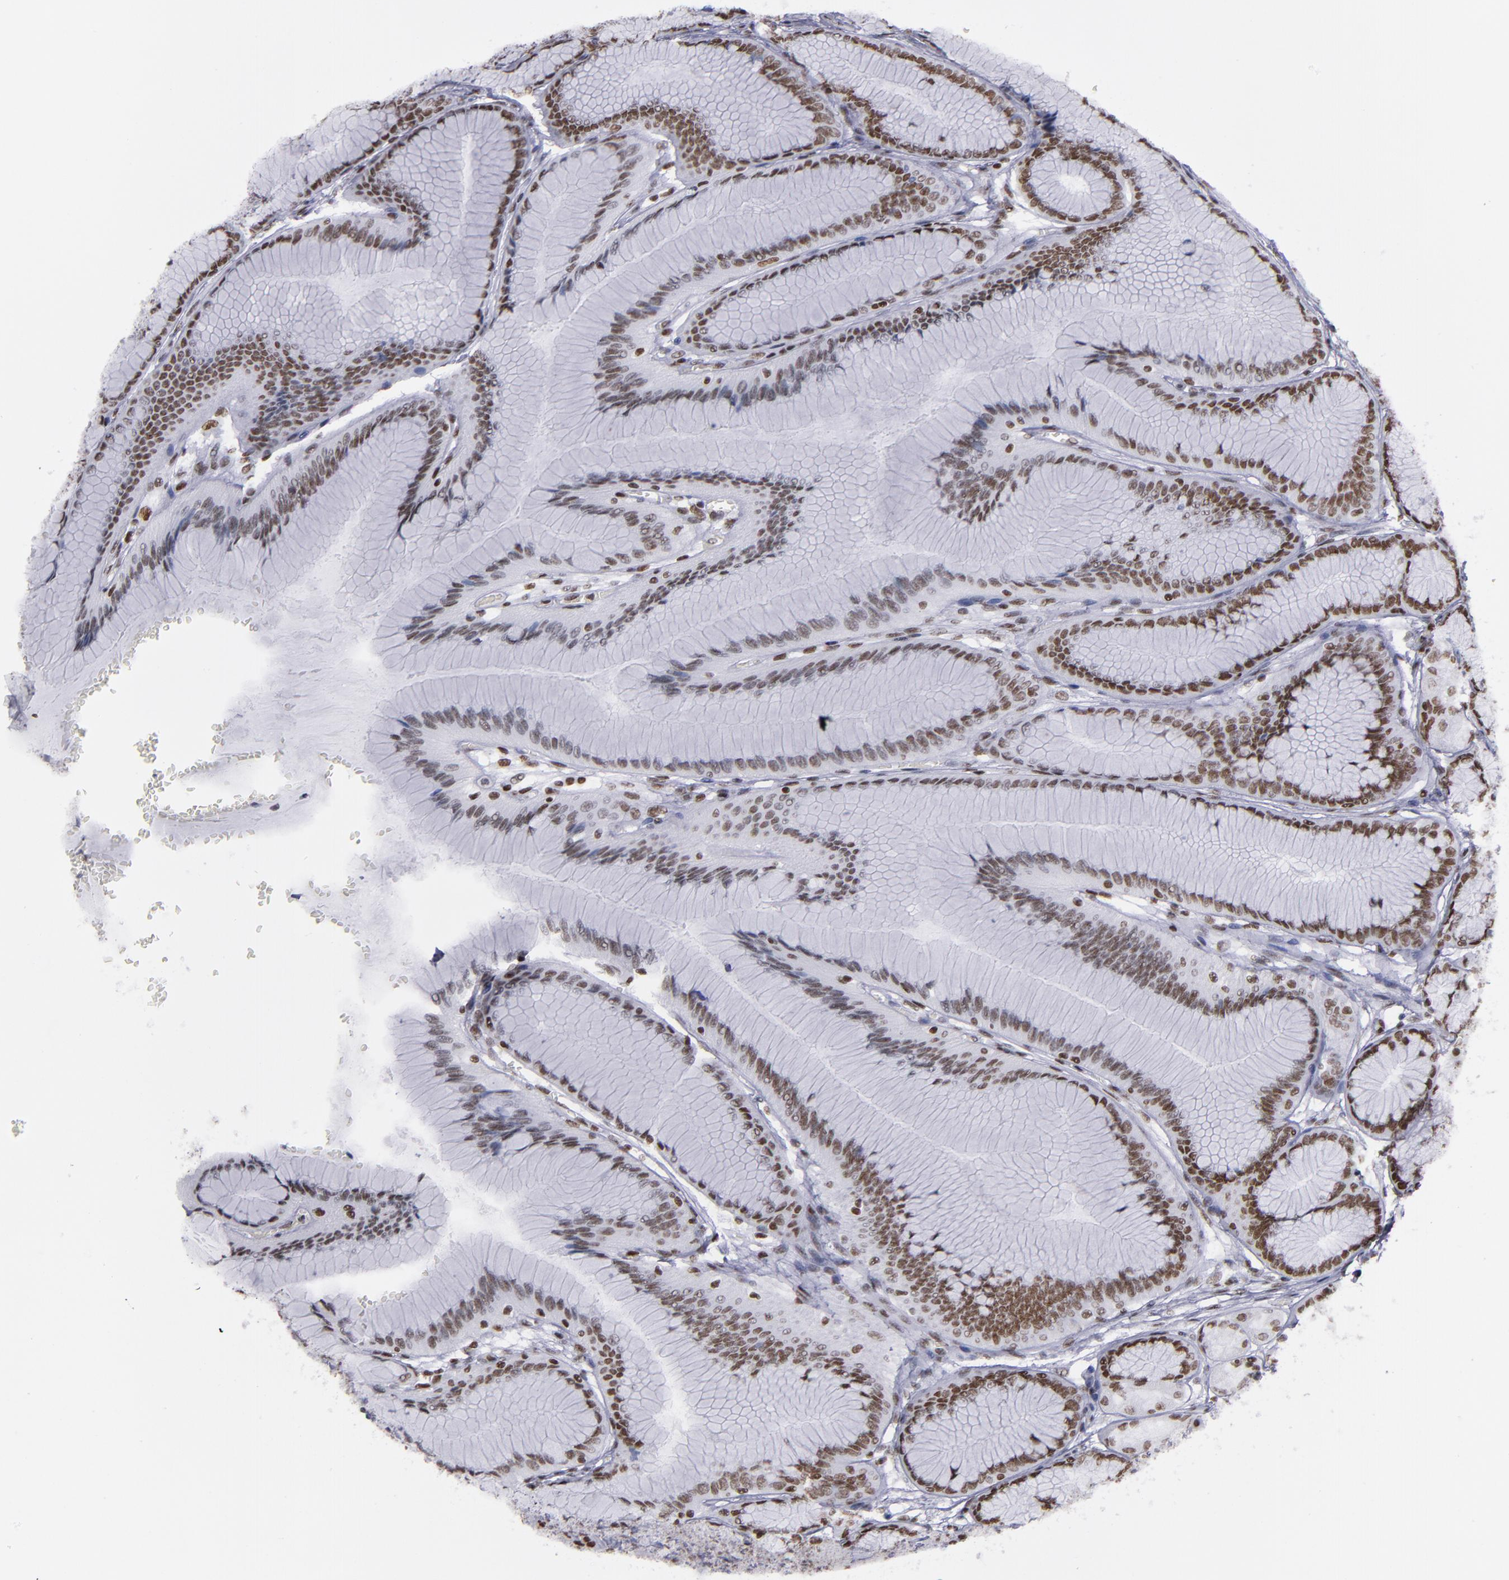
{"staining": {"intensity": "strong", "quantity": ">75%", "location": "nuclear"}, "tissue": "stomach", "cell_type": "Glandular cells", "image_type": "normal", "snomed": [{"axis": "morphology", "description": "Normal tissue, NOS"}, {"axis": "morphology", "description": "Adenocarcinoma, NOS"}, {"axis": "topography", "description": "Stomach"}, {"axis": "topography", "description": "Stomach, lower"}], "caption": "About >75% of glandular cells in benign human stomach display strong nuclear protein expression as visualized by brown immunohistochemical staining.", "gene": "TERF2", "patient": {"sex": "female", "age": 65}}